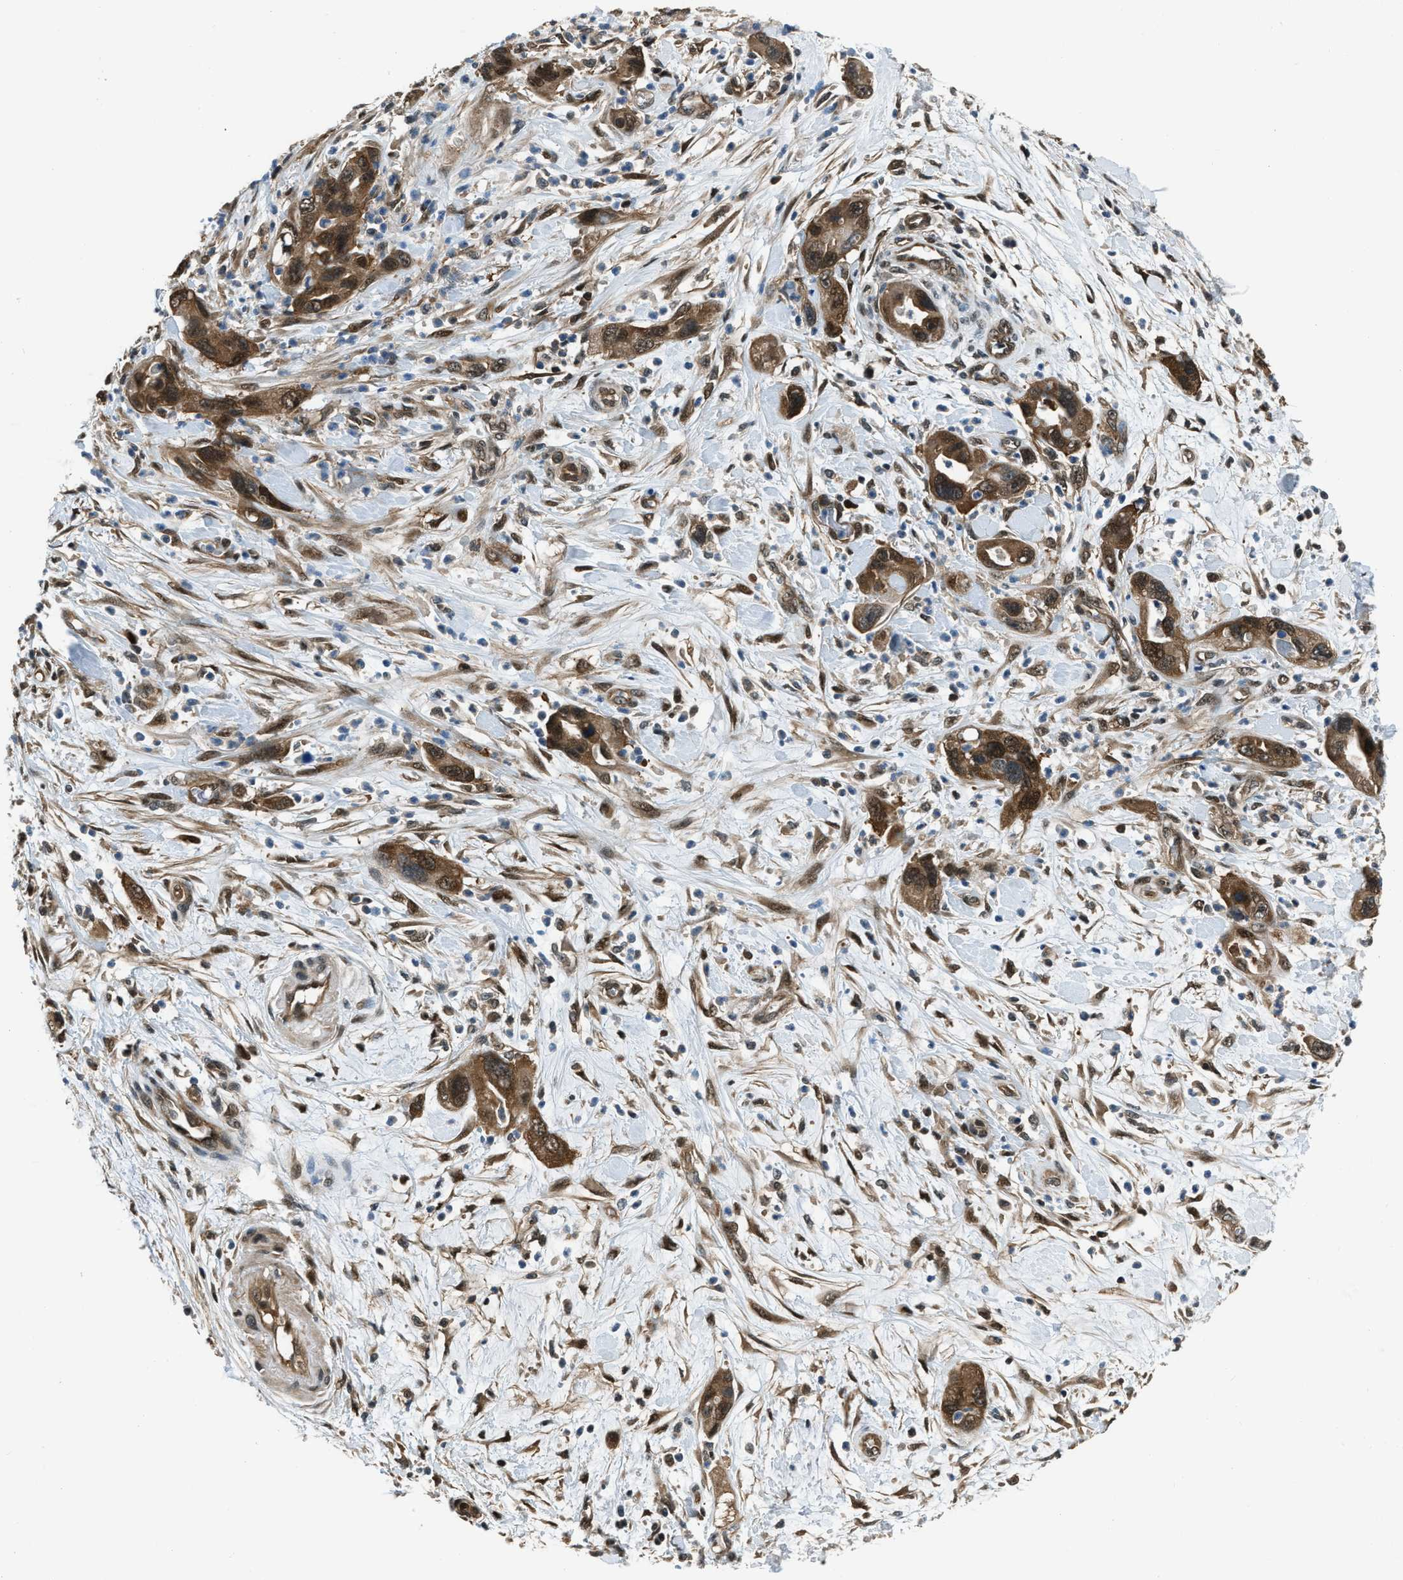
{"staining": {"intensity": "moderate", "quantity": ">75%", "location": "cytoplasmic/membranous,nuclear"}, "tissue": "pancreatic cancer", "cell_type": "Tumor cells", "image_type": "cancer", "snomed": [{"axis": "morphology", "description": "Adenocarcinoma, NOS"}, {"axis": "topography", "description": "Pancreas"}], "caption": "This image displays pancreatic adenocarcinoma stained with IHC to label a protein in brown. The cytoplasmic/membranous and nuclear of tumor cells show moderate positivity for the protein. Nuclei are counter-stained blue.", "gene": "NUDCD3", "patient": {"sex": "female", "age": 70}}